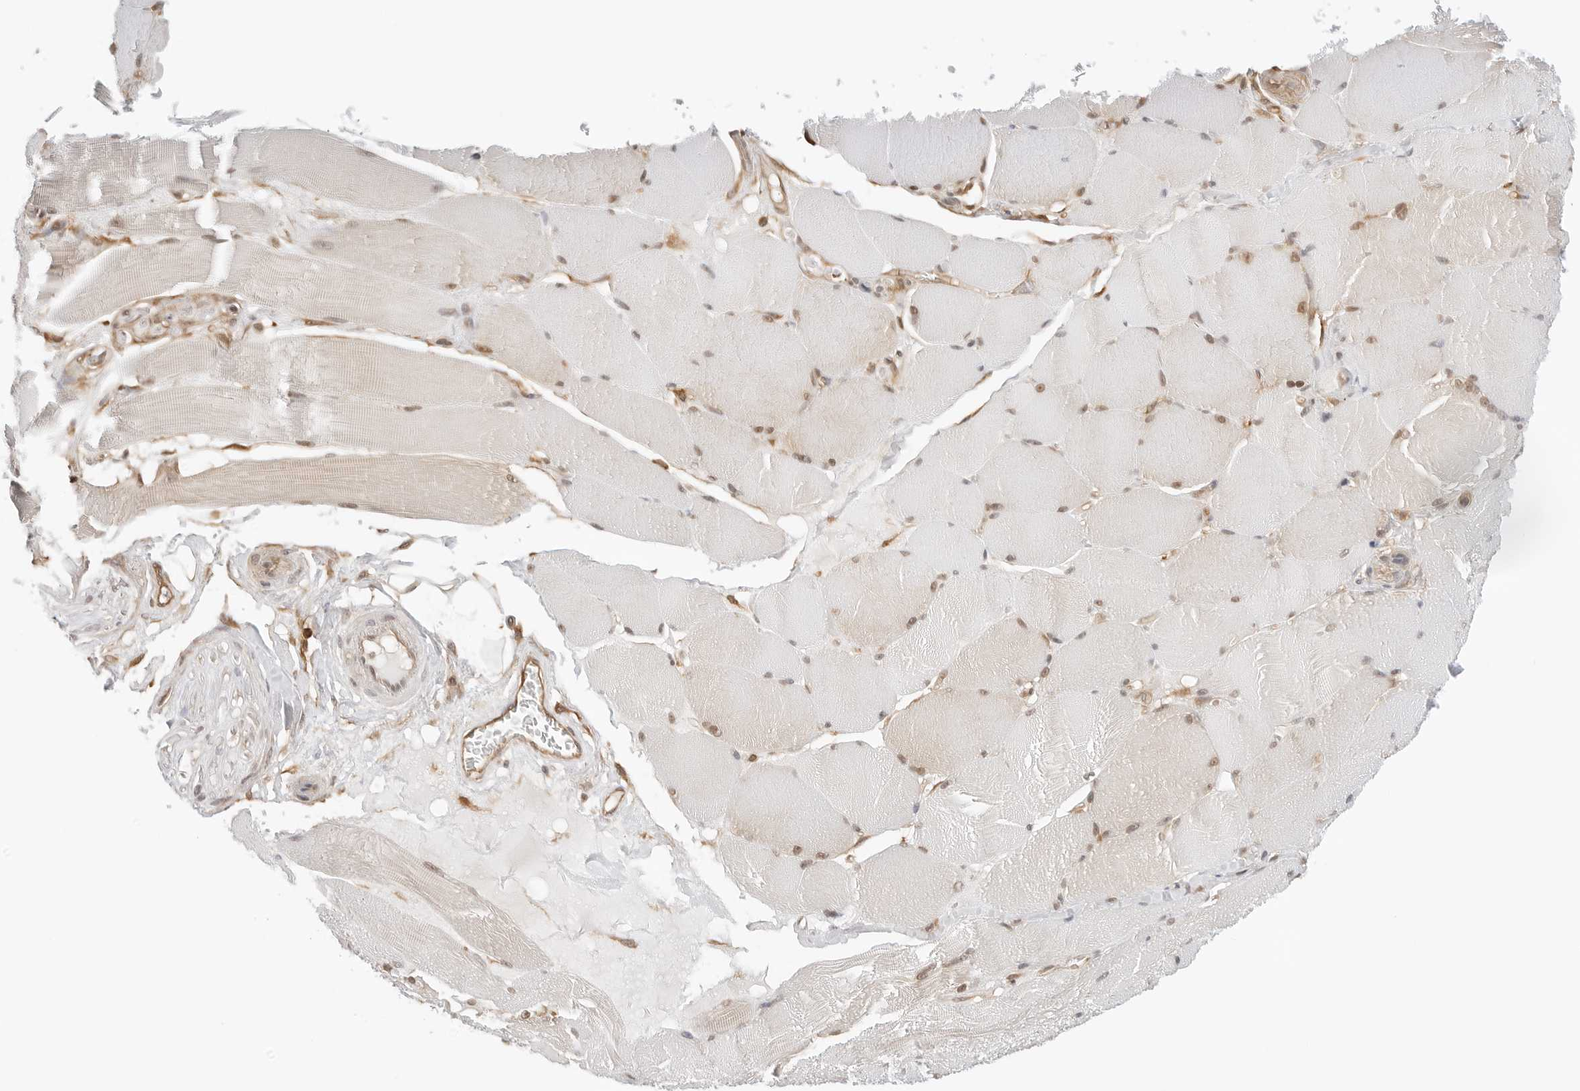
{"staining": {"intensity": "moderate", "quantity": "<25%", "location": "nuclear"}, "tissue": "skeletal muscle", "cell_type": "Myocytes", "image_type": "normal", "snomed": [{"axis": "morphology", "description": "Normal tissue, NOS"}, {"axis": "topography", "description": "Skin"}, {"axis": "topography", "description": "Skeletal muscle"}], "caption": "Immunohistochemistry (DAB (3,3'-diaminobenzidine)) staining of unremarkable skeletal muscle reveals moderate nuclear protein positivity in approximately <25% of myocytes.", "gene": "NUDC", "patient": {"sex": "male", "age": 83}}